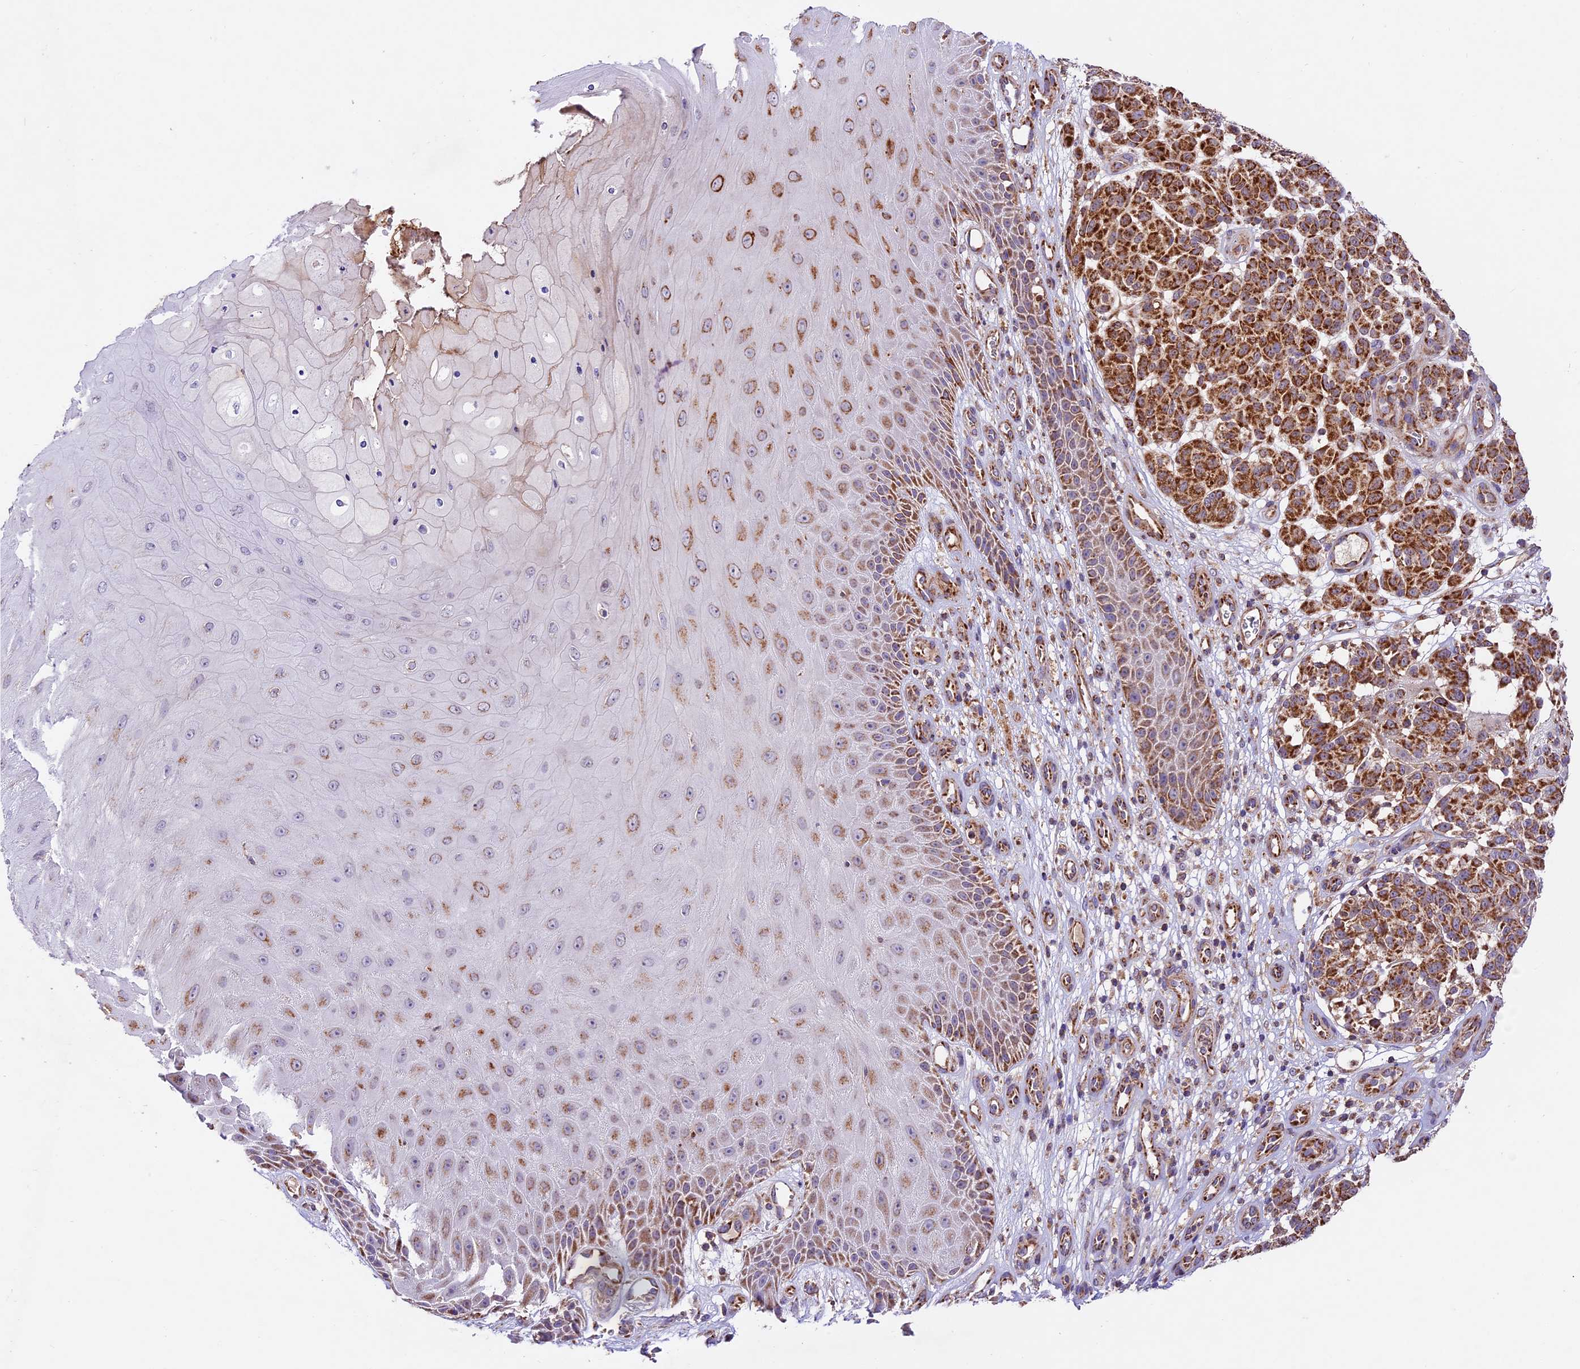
{"staining": {"intensity": "strong", "quantity": ">75%", "location": "cytoplasmic/membranous"}, "tissue": "melanoma", "cell_type": "Tumor cells", "image_type": "cancer", "snomed": [{"axis": "morphology", "description": "Malignant melanoma, NOS"}, {"axis": "topography", "description": "Skin"}], "caption": "Melanoma stained for a protein demonstrates strong cytoplasmic/membranous positivity in tumor cells.", "gene": "NDUFA8", "patient": {"sex": "male", "age": 49}}